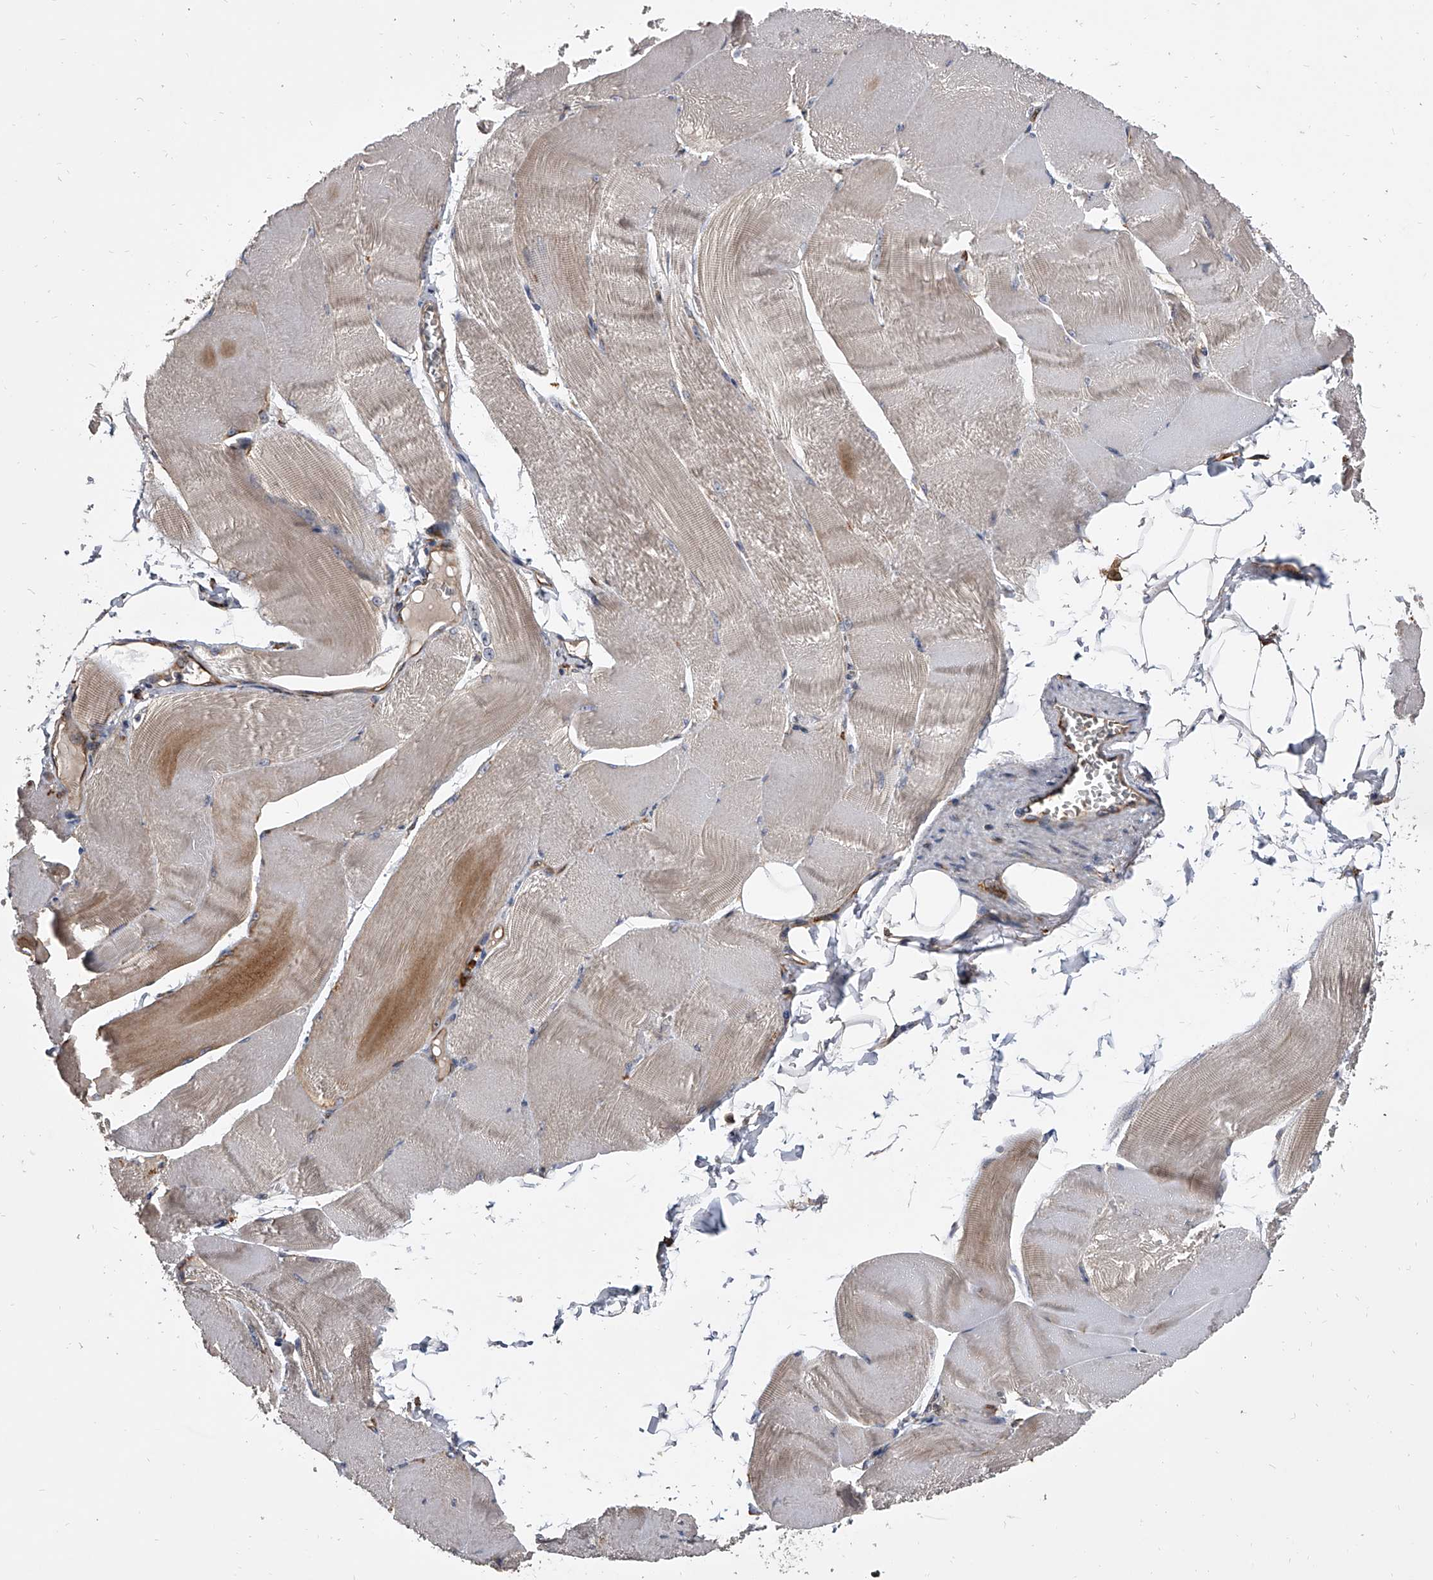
{"staining": {"intensity": "moderate", "quantity": "<25%", "location": "cytoplasmic/membranous"}, "tissue": "skeletal muscle", "cell_type": "Myocytes", "image_type": "normal", "snomed": [{"axis": "morphology", "description": "Normal tissue, NOS"}, {"axis": "morphology", "description": "Basal cell carcinoma"}, {"axis": "topography", "description": "Skeletal muscle"}], "caption": "Skeletal muscle stained with DAB immunohistochemistry (IHC) shows low levels of moderate cytoplasmic/membranous positivity in approximately <25% of myocytes. (DAB IHC with brightfield microscopy, high magnification).", "gene": "EXOC4", "patient": {"sex": "female", "age": 64}}